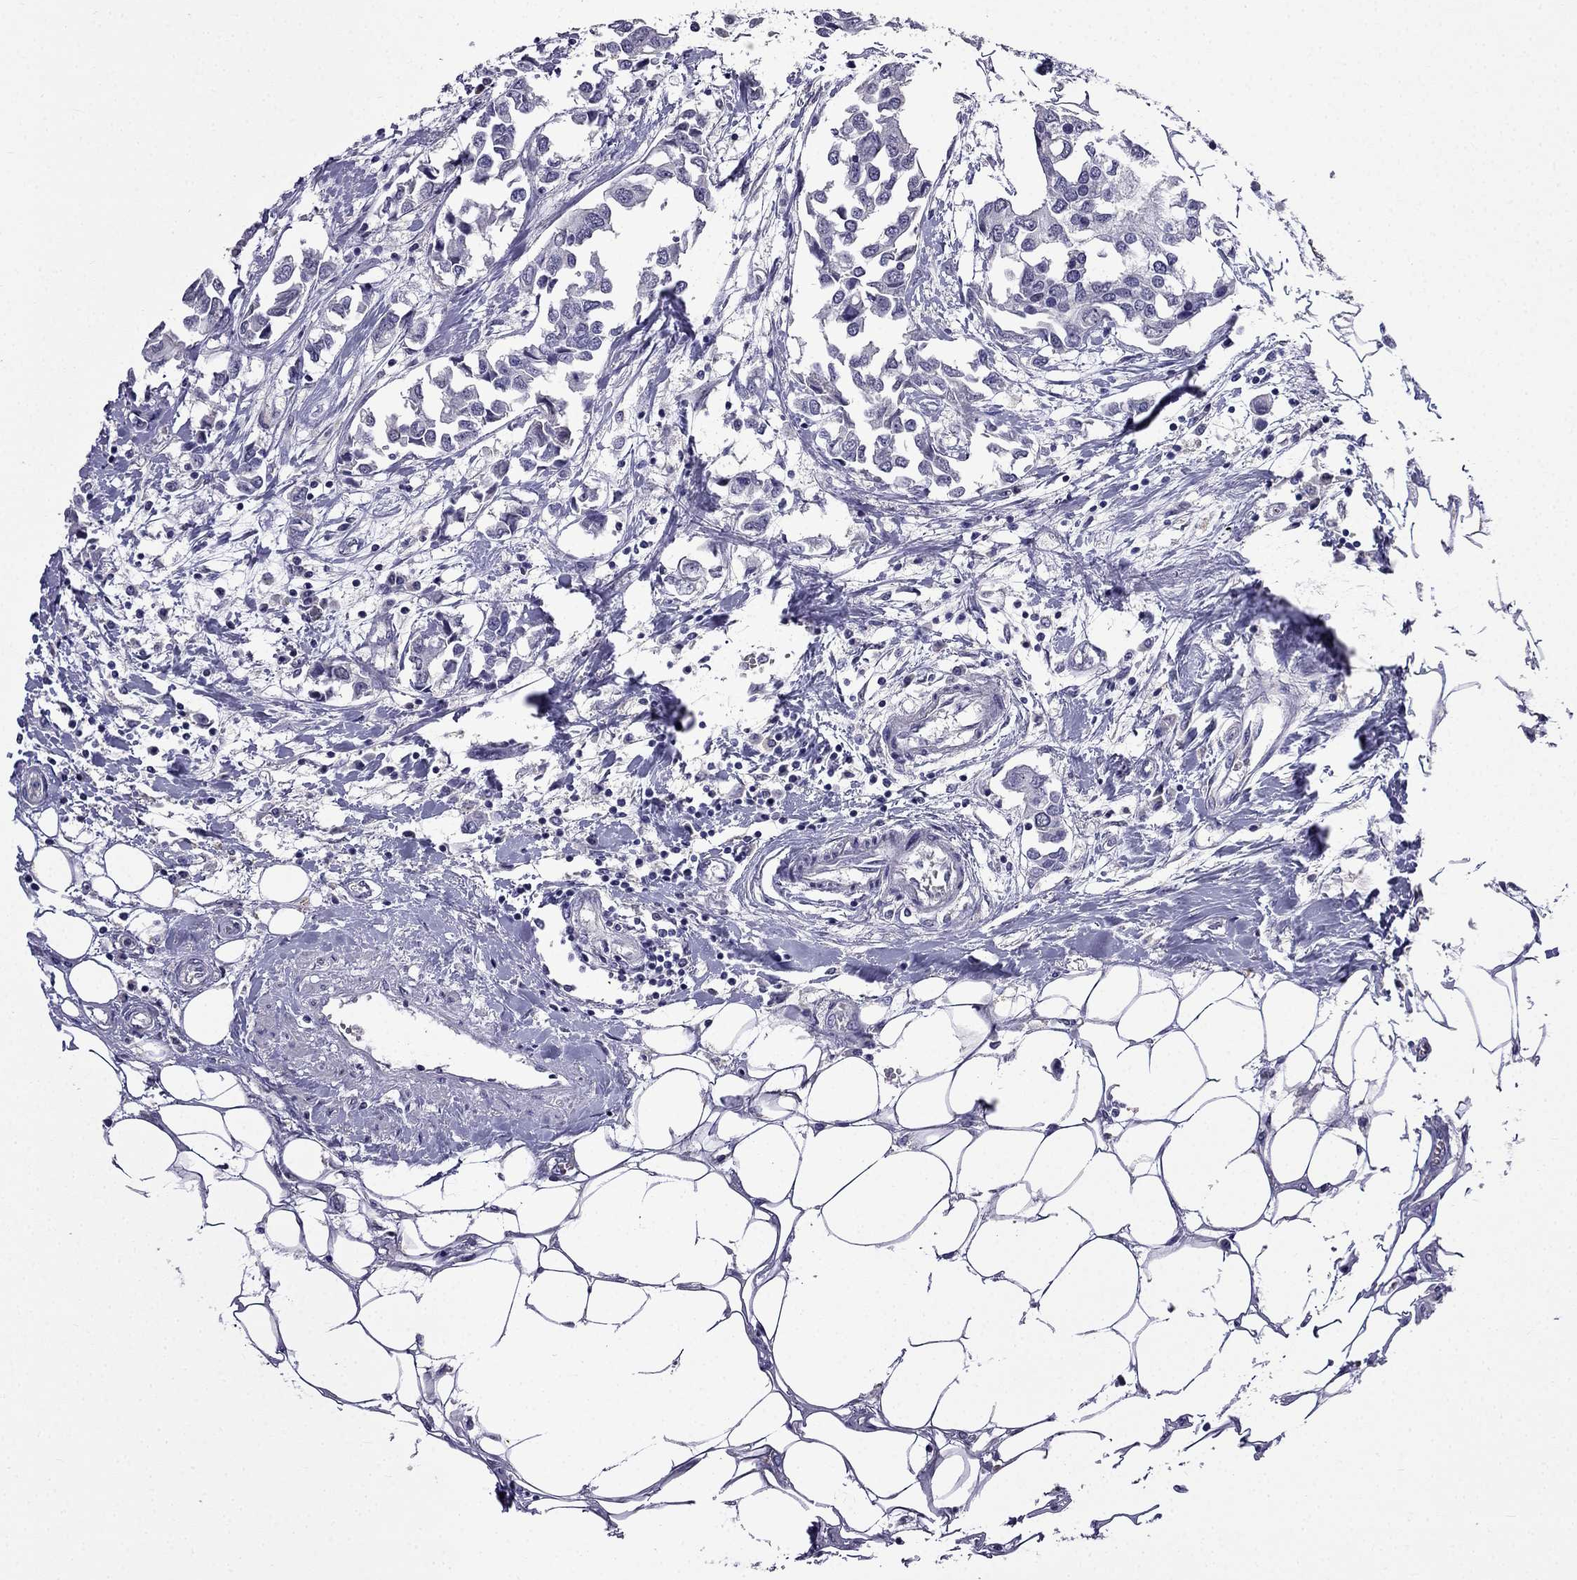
{"staining": {"intensity": "negative", "quantity": "none", "location": "none"}, "tissue": "breast cancer", "cell_type": "Tumor cells", "image_type": "cancer", "snomed": [{"axis": "morphology", "description": "Duct carcinoma"}, {"axis": "topography", "description": "Breast"}], "caption": "Immunohistochemistry of breast cancer exhibits no expression in tumor cells. Brightfield microscopy of immunohistochemistry stained with DAB (3,3'-diaminobenzidine) (brown) and hematoxylin (blue), captured at high magnification.", "gene": "AQP9", "patient": {"sex": "female", "age": 83}}